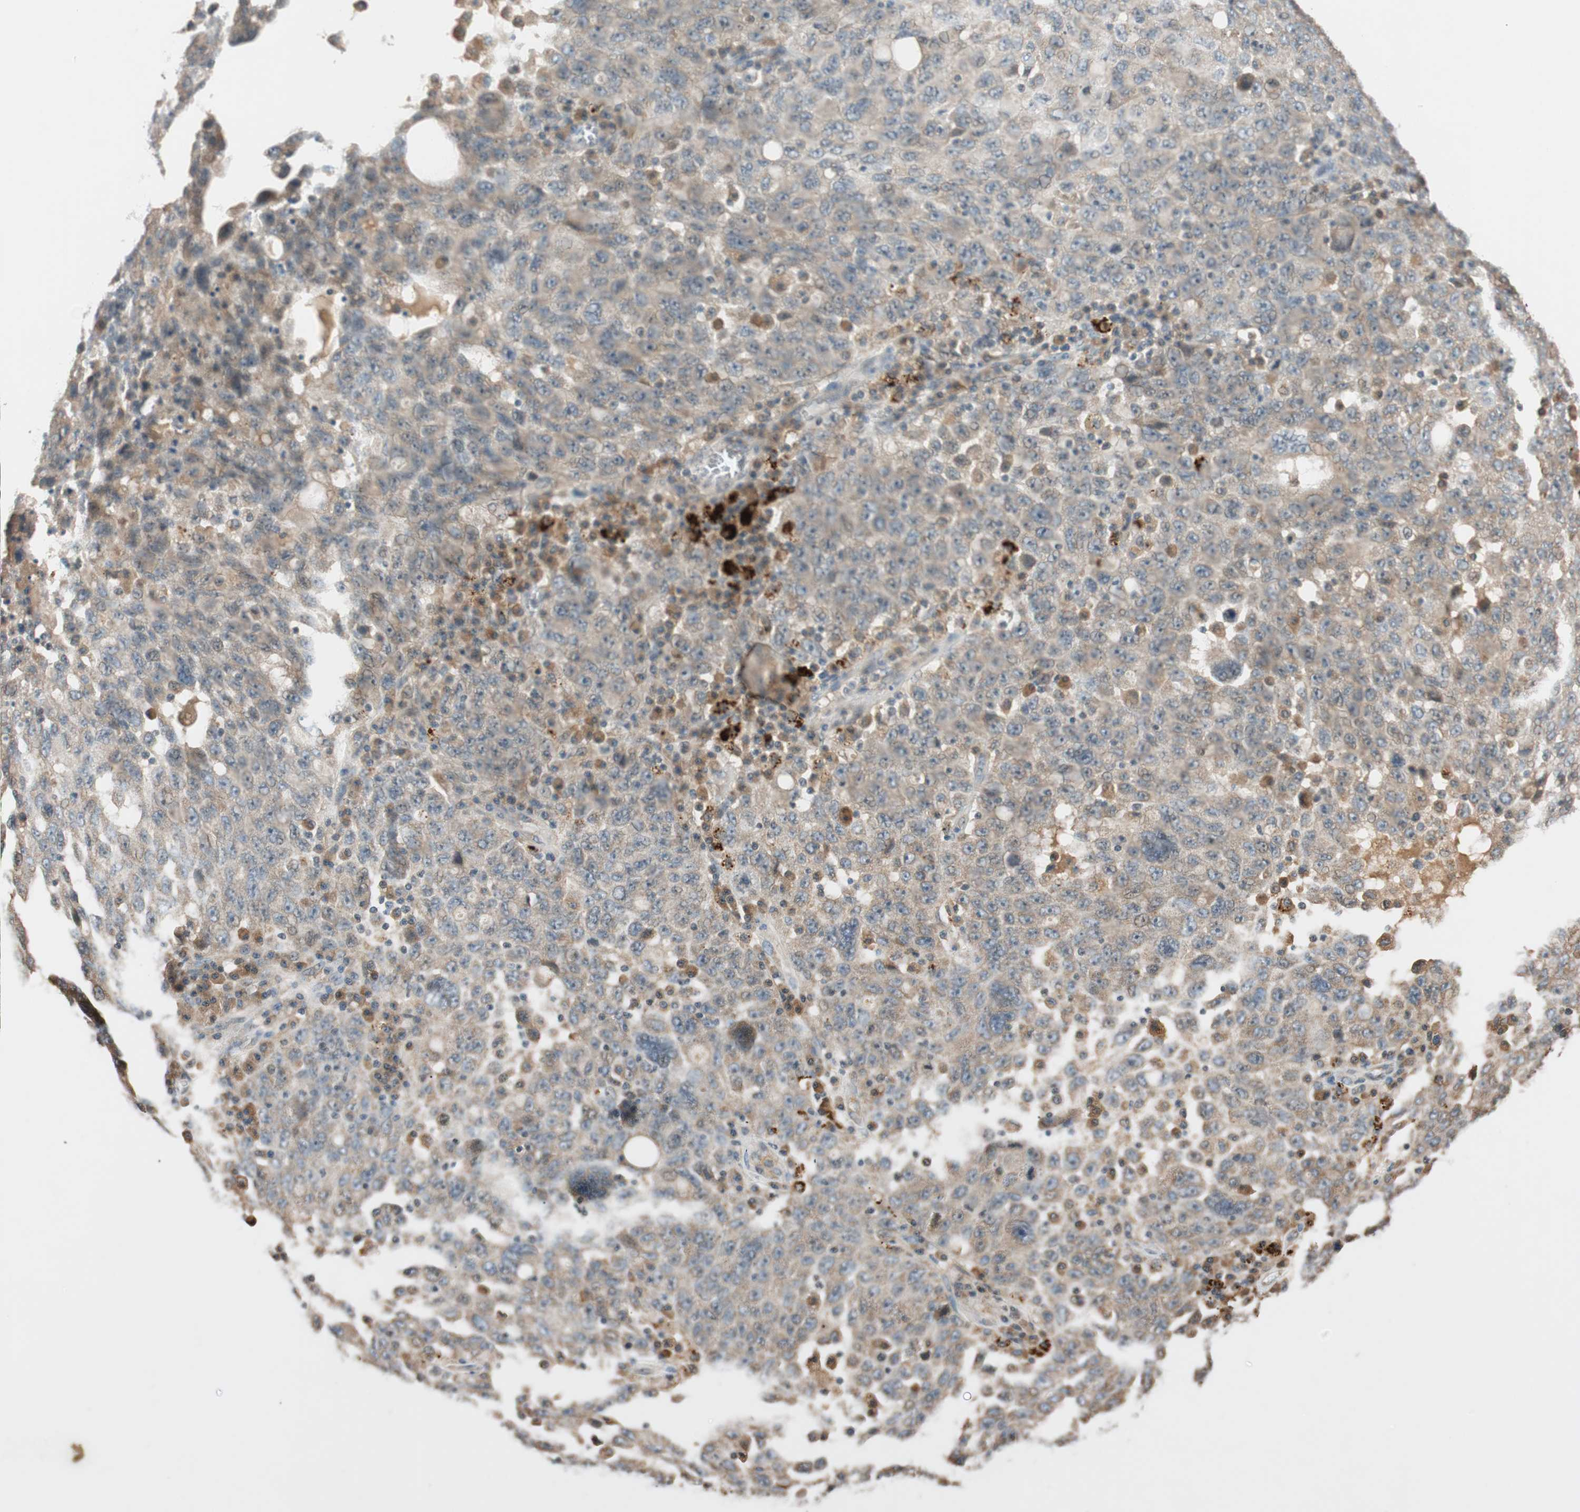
{"staining": {"intensity": "weak", "quantity": ">75%", "location": "cytoplasmic/membranous"}, "tissue": "ovarian cancer", "cell_type": "Tumor cells", "image_type": "cancer", "snomed": [{"axis": "morphology", "description": "Carcinoma, endometroid"}, {"axis": "topography", "description": "Ovary"}], "caption": "Ovarian cancer (endometroid carcinoma) stained with a brown dye displays weak cytoplasmic/membranous positive expression in approximately >75% of tumor cells.", "gene": "GLB1", "patient": {"sex": "female", "age": 62}}